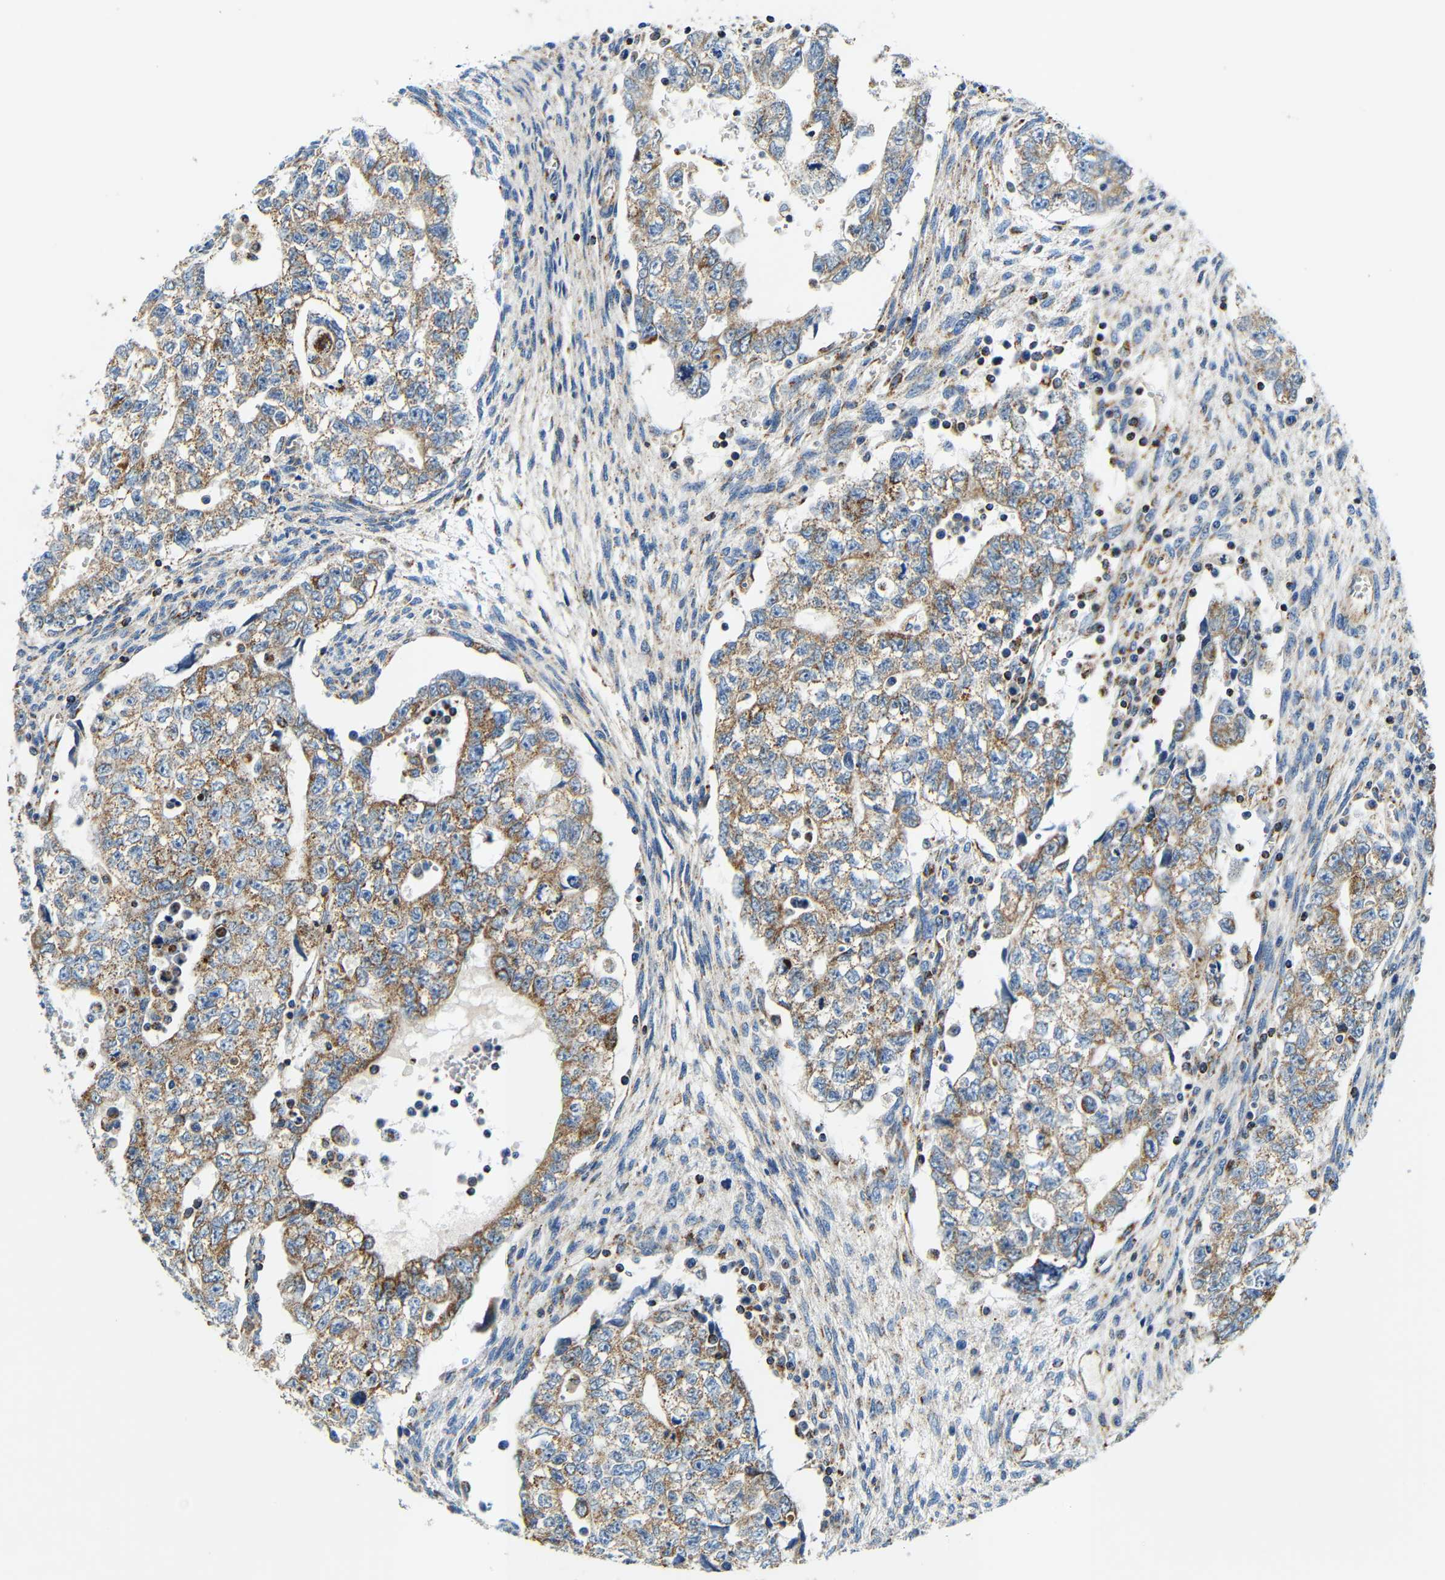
{"staining": {"intensity": "moderate", "quantity": ">75%", "location": "cytoplasmic/membranous"}, "tissue": "testis cancer", "cell_type": "Tumor cells", "image_type": "cancer", "snomed": [{"axis": "morphology", "description": "Seminoma, NOS"}, {"axis": "morphology", "description": "Carcinoma, Embryonal, NOS"}, {"axis": "topography", "description": "Testis"}], "caption": "A high-resolution image shows immunohistochemistry staining of testis cancer, which reveals moderate cytoplasmic/membranous expression in about >75% of tumor cells.", "gene": "GALNT18", "patient": {"sex": "male", "age": 38}}